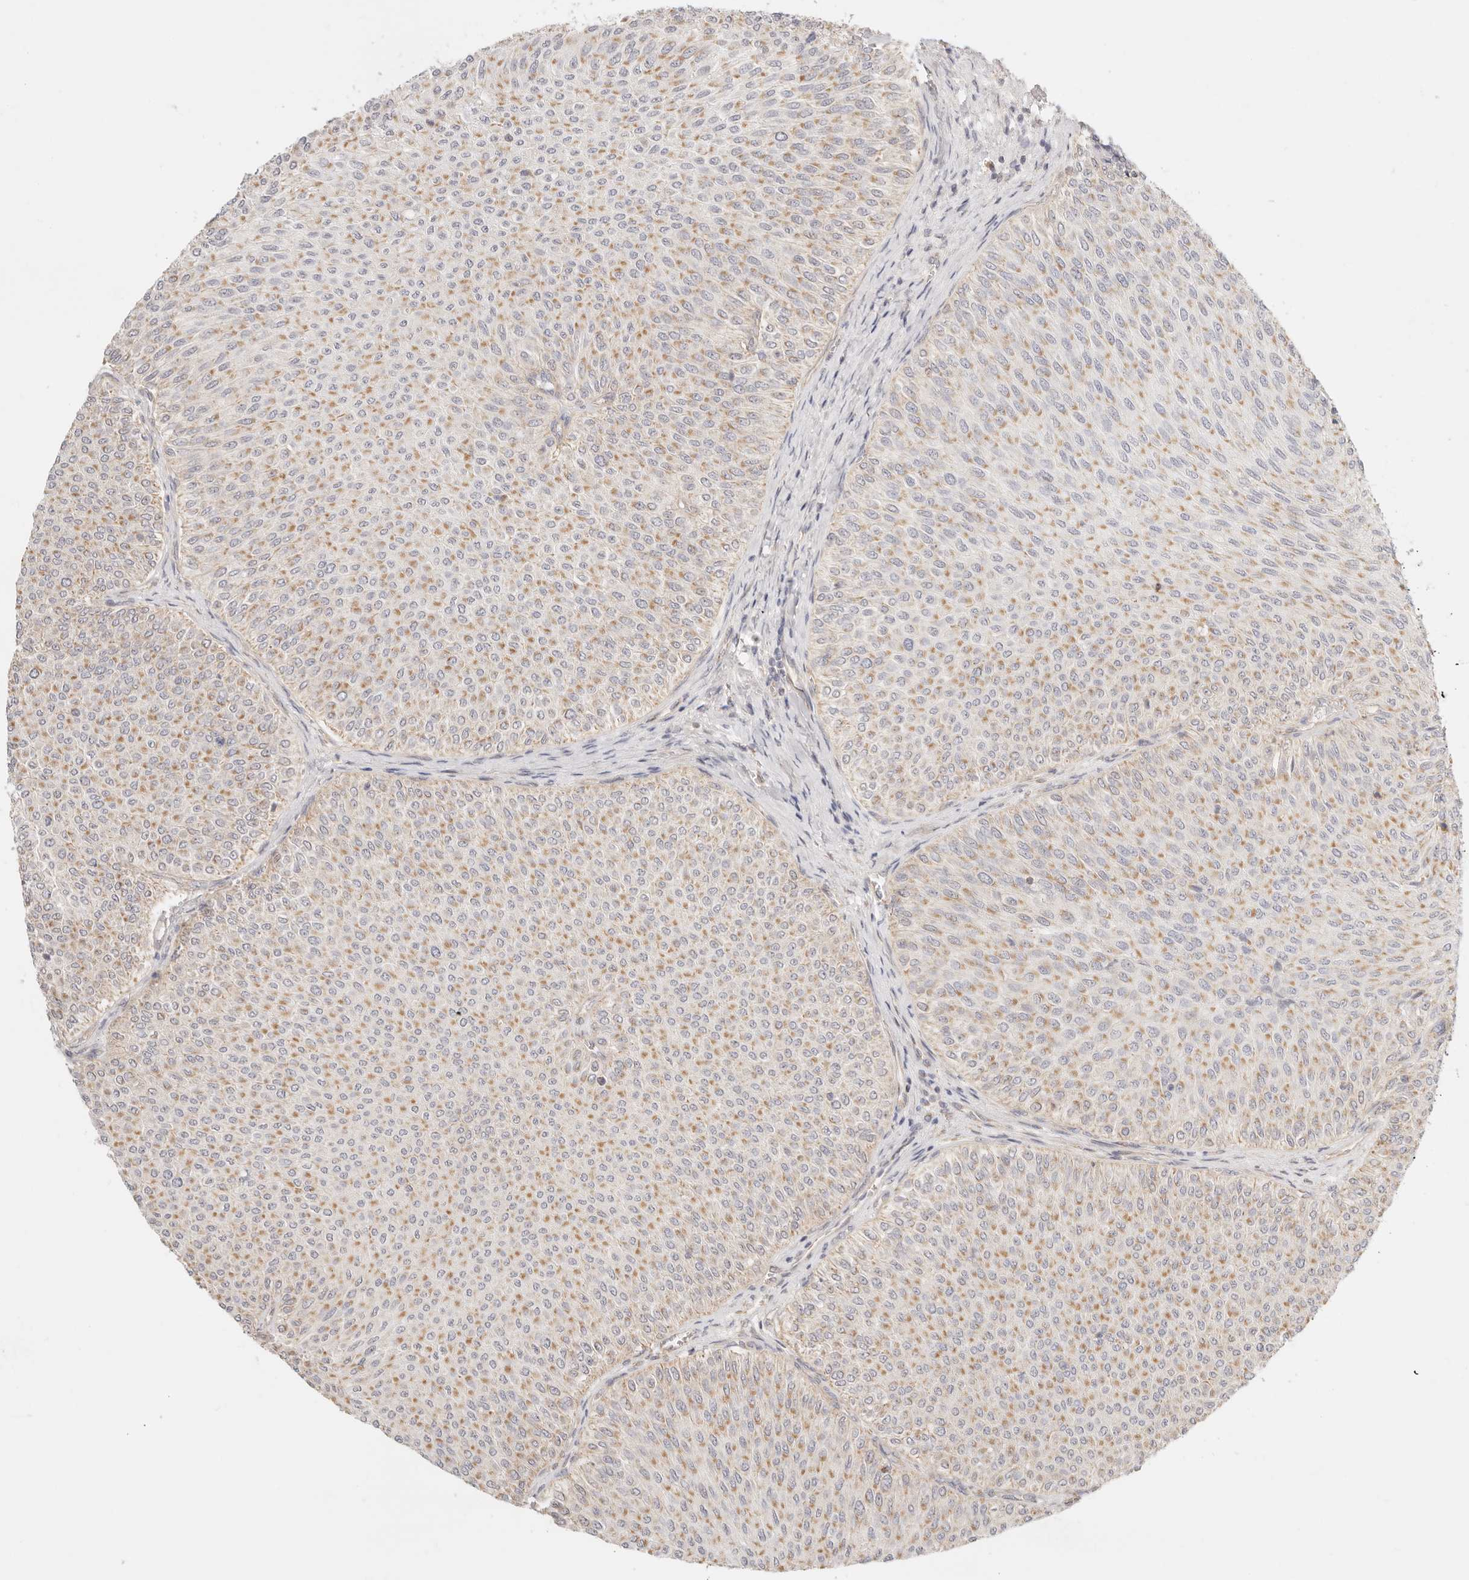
{"staining": {"intensity": "moderate", "quantity": ">75%", "location": "cytoplasmic/membranous"}, "tissue": "urothelial cancer", "cell_type": "Tumor cells", "image_type": "cancer", "snomed": [{"axis": "morphology", "description": "Urothelial carcinoma, Low grade"}, {"axis": "topography", "description": "Urinary bladder"}], "caption": "Immunohistochemistry staining of urothelial carcinoma (low-grade), which displays medium levels of moderate cytoplasmic/membranous expression in approximately >75% of tumor cells indicating moderate cytoplasmic/membranous protein positivity. The staining was performed using DAB (brown) for protein detection and nuclei were counterstained in hematoxylin (blue).", "gene": "ZC3H11A", "patient": {"sex": "male", "age": 78}}